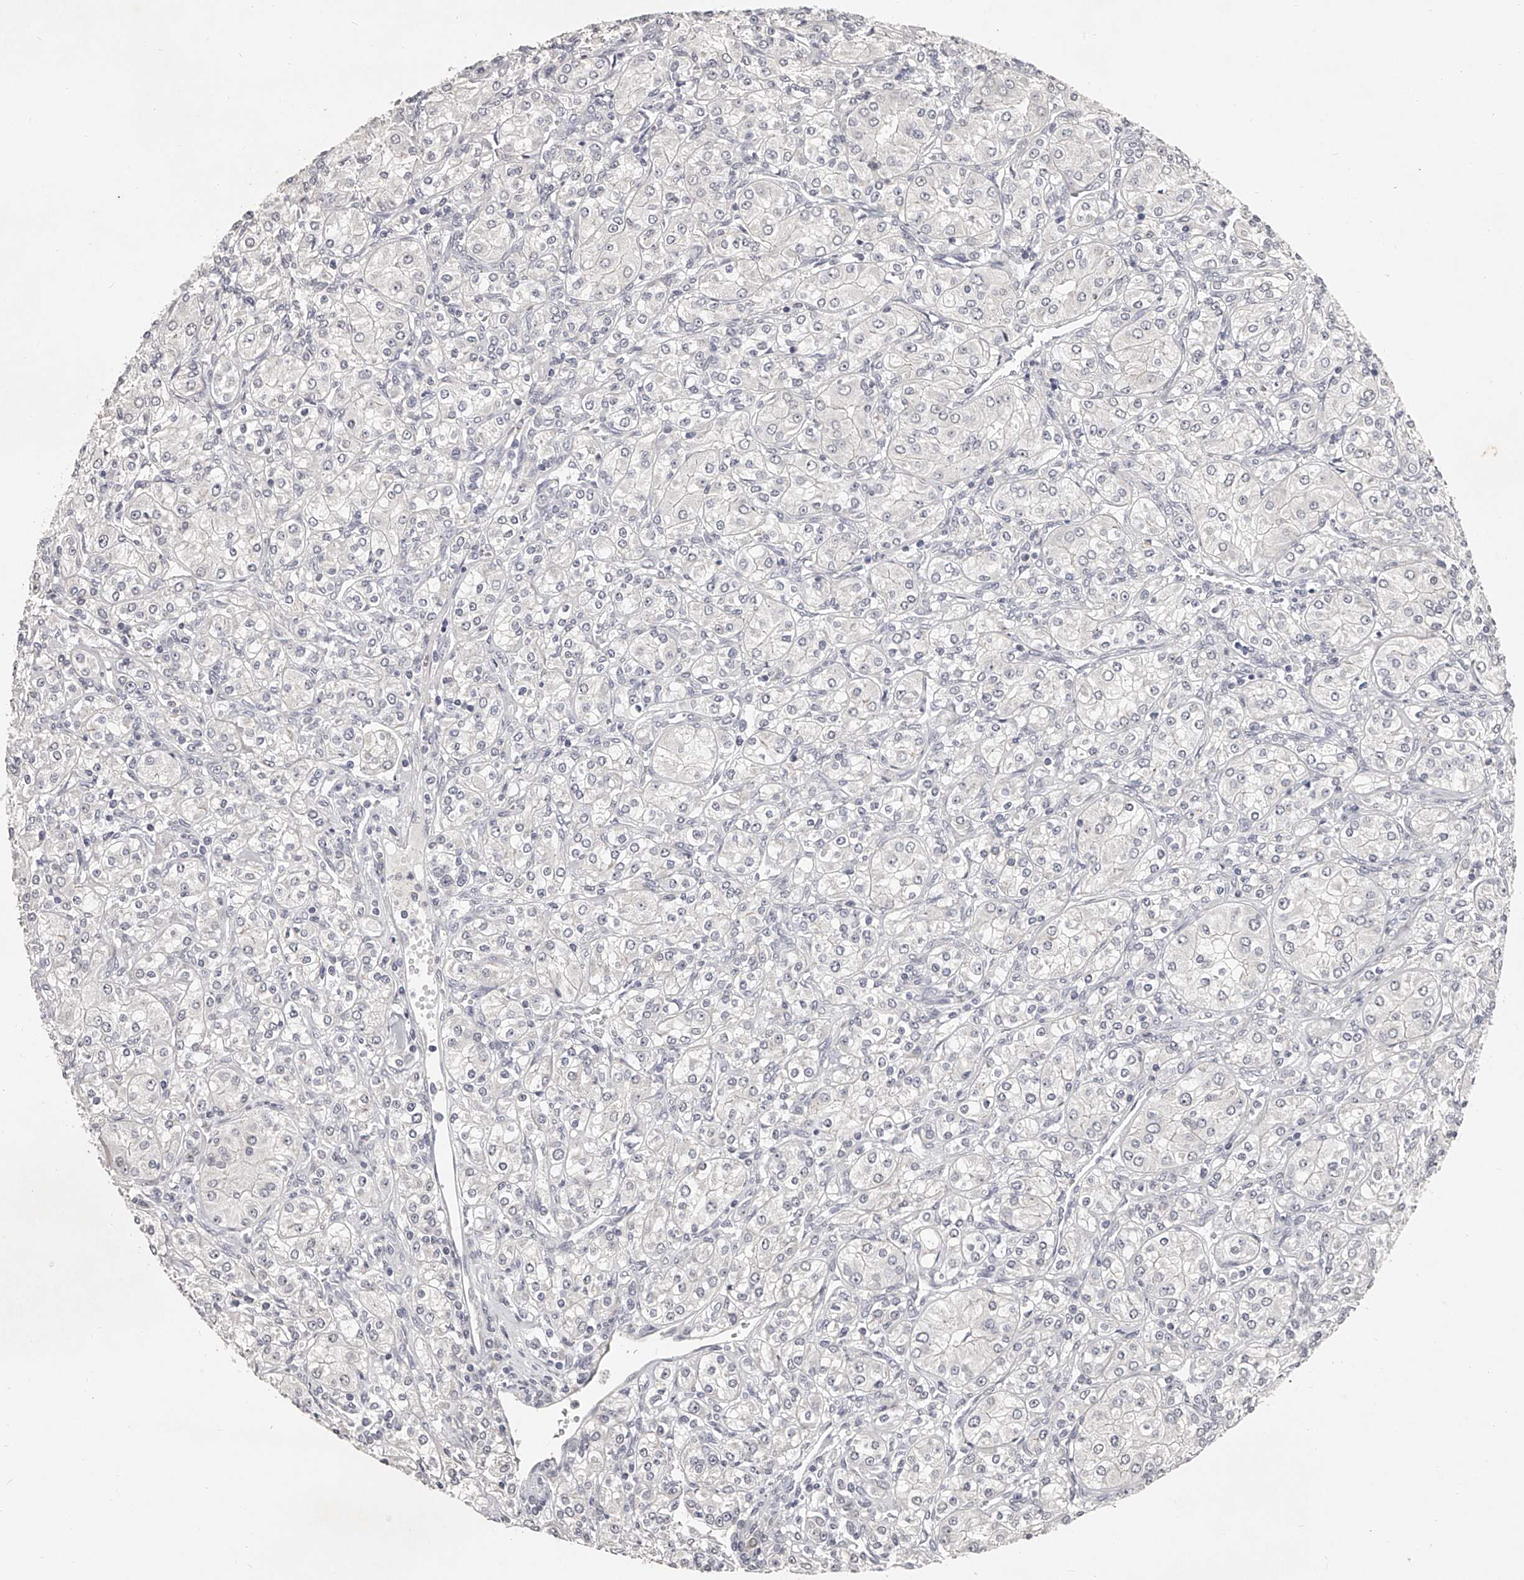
{"staining": {"intensity": "negative", "quantity": "none", "location": "none"}, "tissue": "renal cancer", "cell_type": "Tumor cells", "image_type": "cancer", "snomed": [{"axis": "morphology", "description": "Adenocarcinoma, NOS"}, {"axis": "topography", "description": "Kidney"}], "caption": "A photomicrograph of renal adenocarcinoma stained for a protein exhibits no brown staining in tumor cells.", "gene": "NT5DC1", "patient": {"sex": "male", "age": 77}}